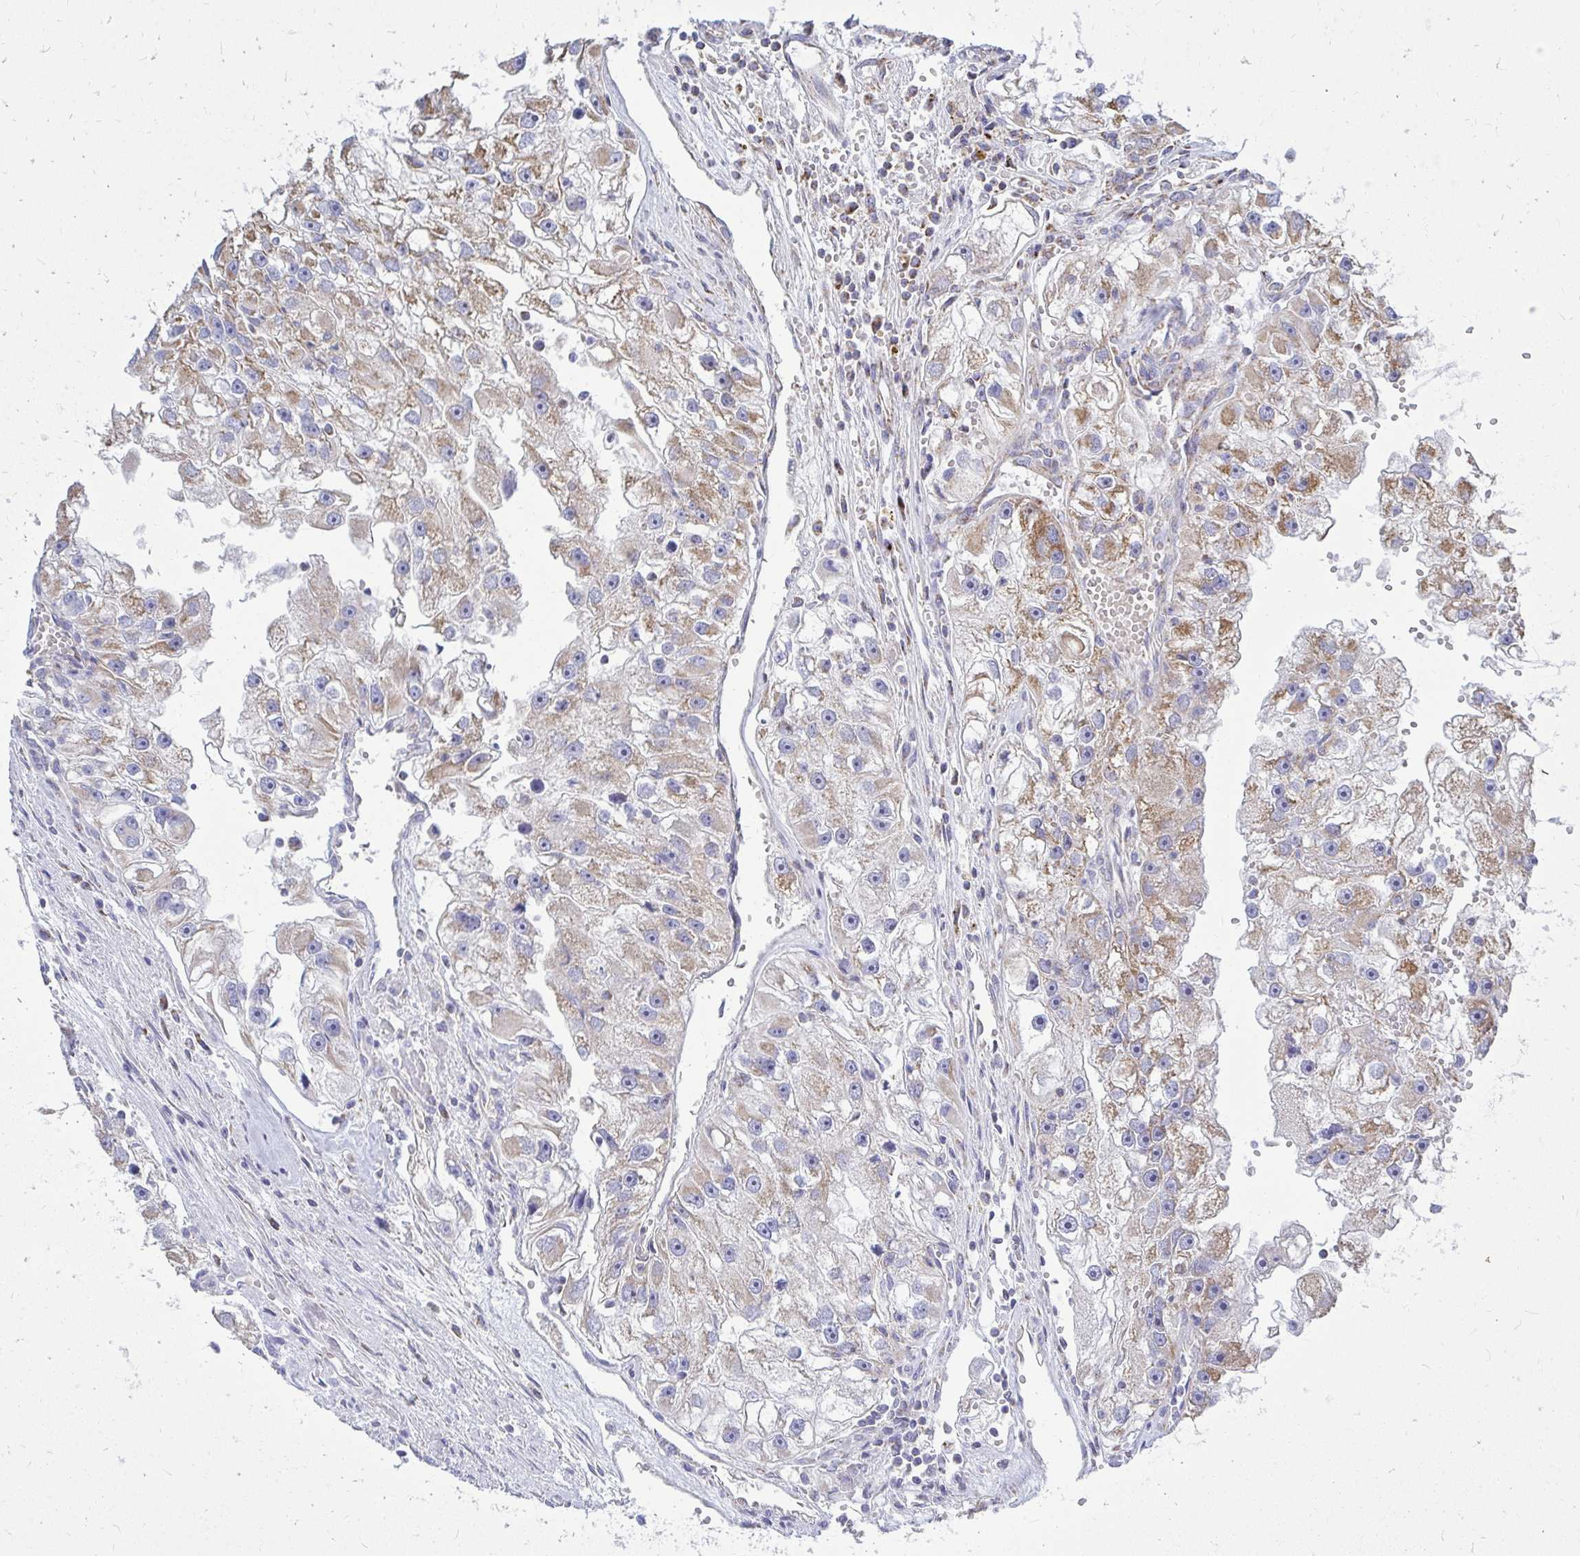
{"staining": {"intensity": "moderate", "quantity": ">75%", "location": "cytoplasmic/membranous"}, "tissue": "renal cancer", "cell_type": "Tumor cells", "image_type": "cancer", "snomed": [{"axis": "morphology", "description": "Adenocarcinoma, NOS"}, {"axis": "topography", "description": "Kidney"}], "caption": "Moderate cytoplasmic/membranous protein staining is seen in approximately >75% of tumor cells in renal adenocarcinoma.", "gene": "OR10R2", "patient": {"sex": "male", "age": 63}}